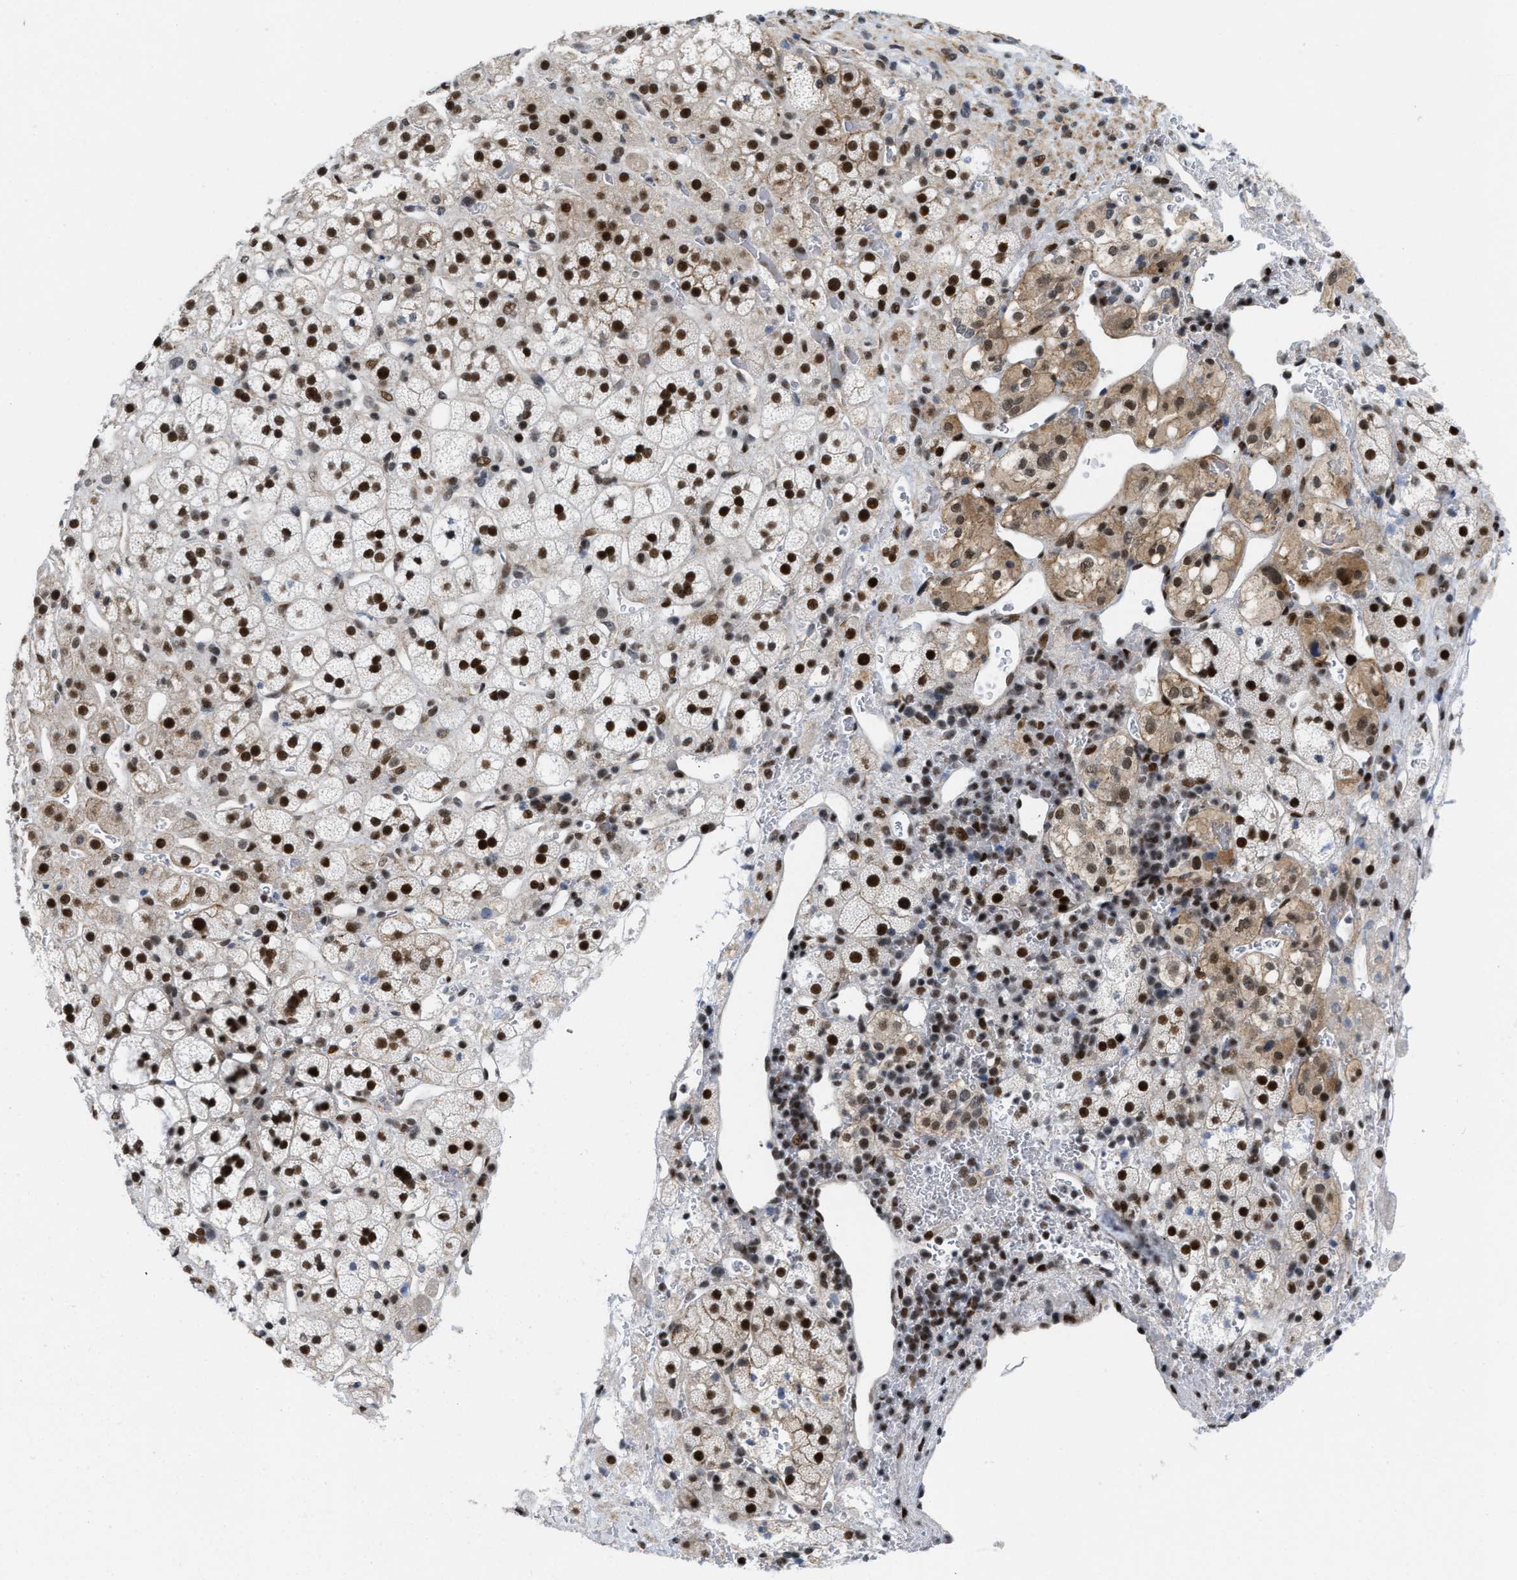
{"staining": {"intensity": "strong", "quantity": ">75%", "location": "cytoplasmic/membranous,nuclear"}, "tissue": "adrenal gland", "cell_type": "Glandular cells", "image_type": "normal", "snomed": [{"axis": "morphology", "description": "Normal tissue, NOS"}, {"axis": "topography", "description": "Adrenal gland"}], "caption": "An IHC image of unremarkable tissue is shown. Protein staining in brown labels strong cytoplasmic/membranous,nuclear positivity in adrenal gland within glandular cells.", "gene": "MIER1", "patient": {"sex": "male", "age": 56}}